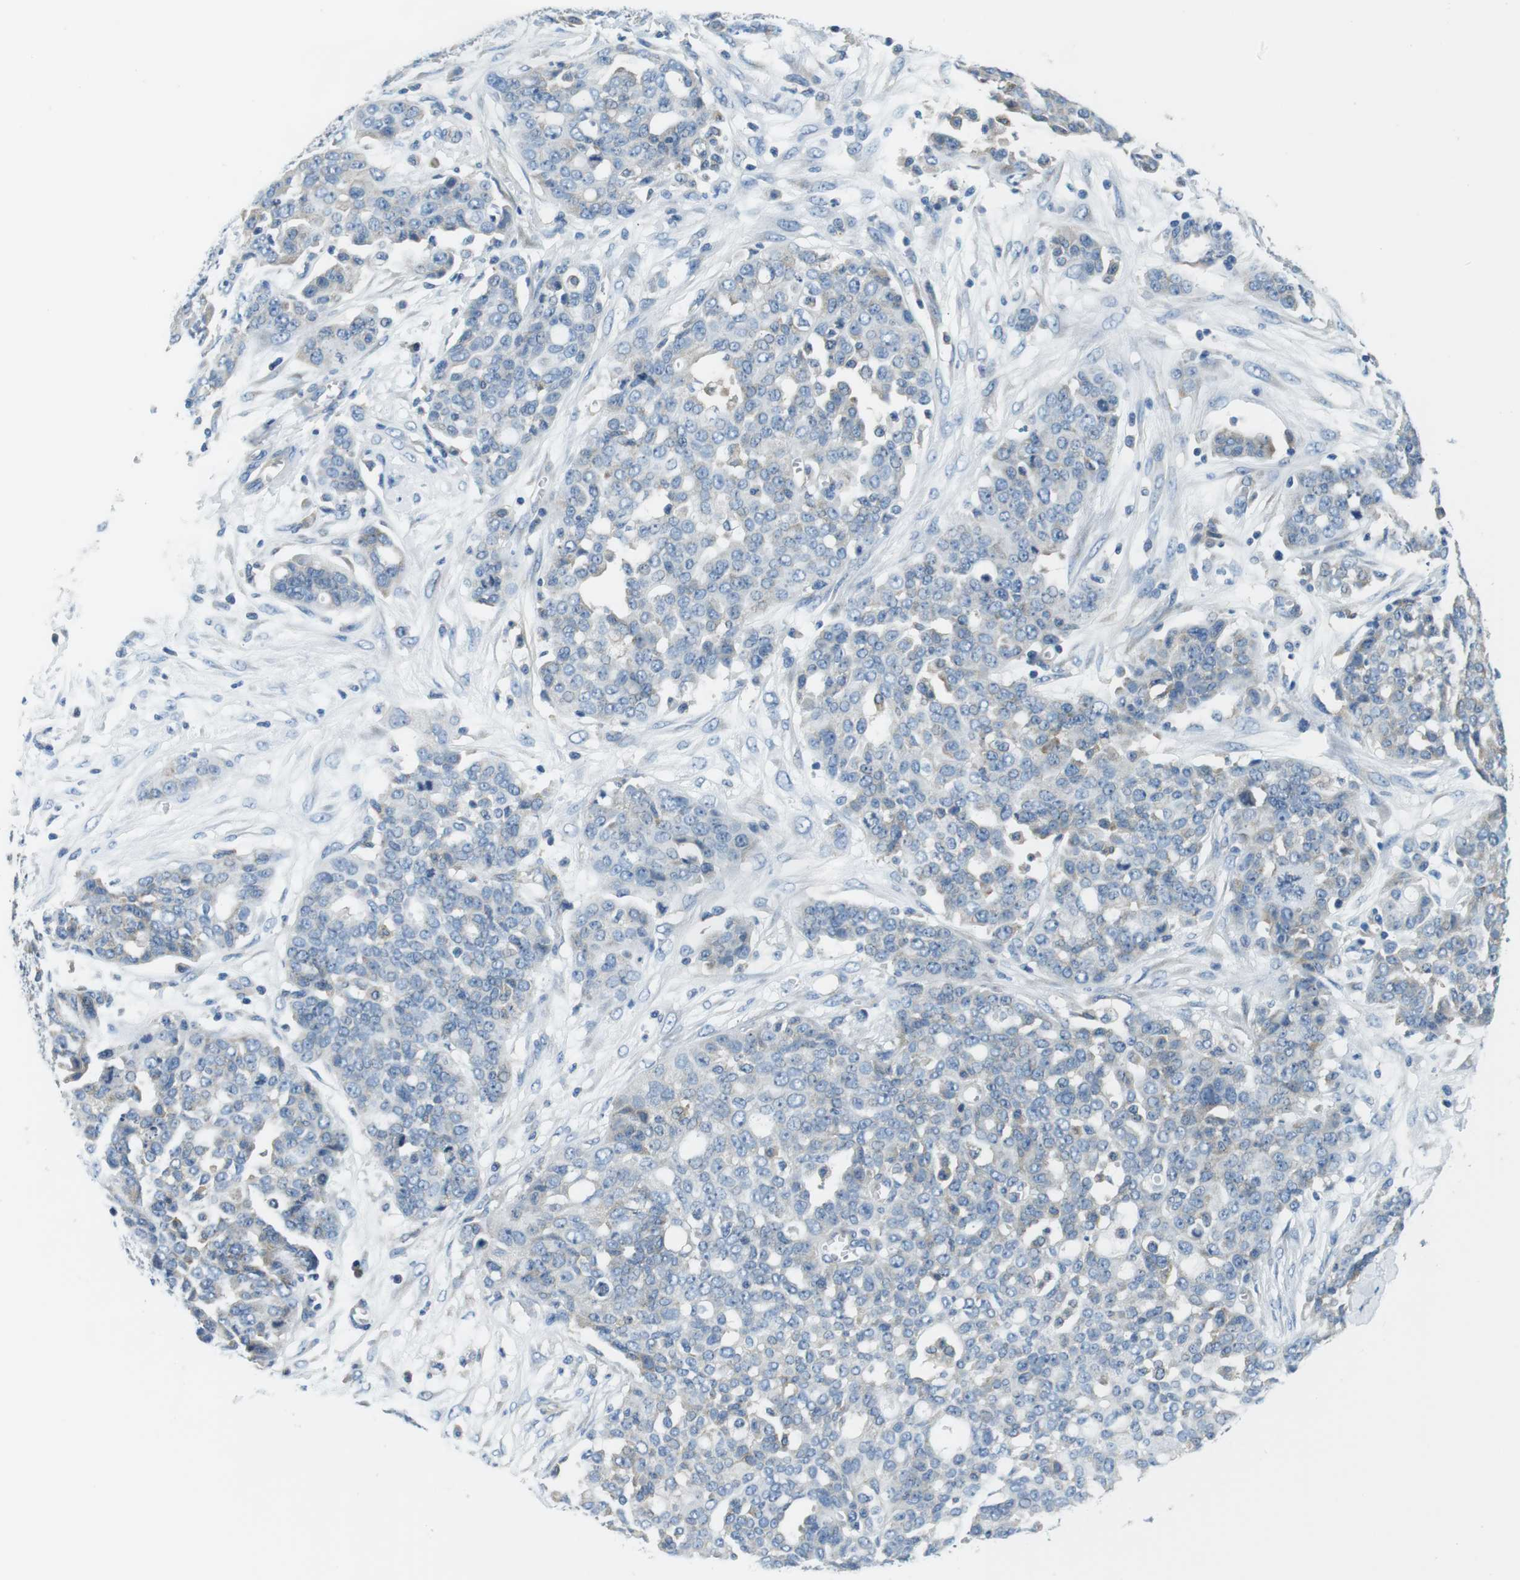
{"staining": {"intensity": "weak", "quantity": "<25%", "location": "cytoplasmic/membranous"}, "tissue": "ovarian cancer", "cell_type": "Tumor cells", "image_type": "cancer", "snomed": [{"axis": "morphology", "description": "Cystadenocarcinoma, serous, NOS"}, {"axis": "topography", "description": "Soft tissue"}, {"axis": "topography", "description": "Ovary"}], "caption": "DAB immunohistochemical staining of human ovarian cancer (serous cystadenocarcinoma) exhibits no significant positivity in tumor cells. (DAB IHC visualized using brightfield microscopy, high magnification).", "gene": "EIF2B5", "patient": {"sex": "female", "age": 57}}